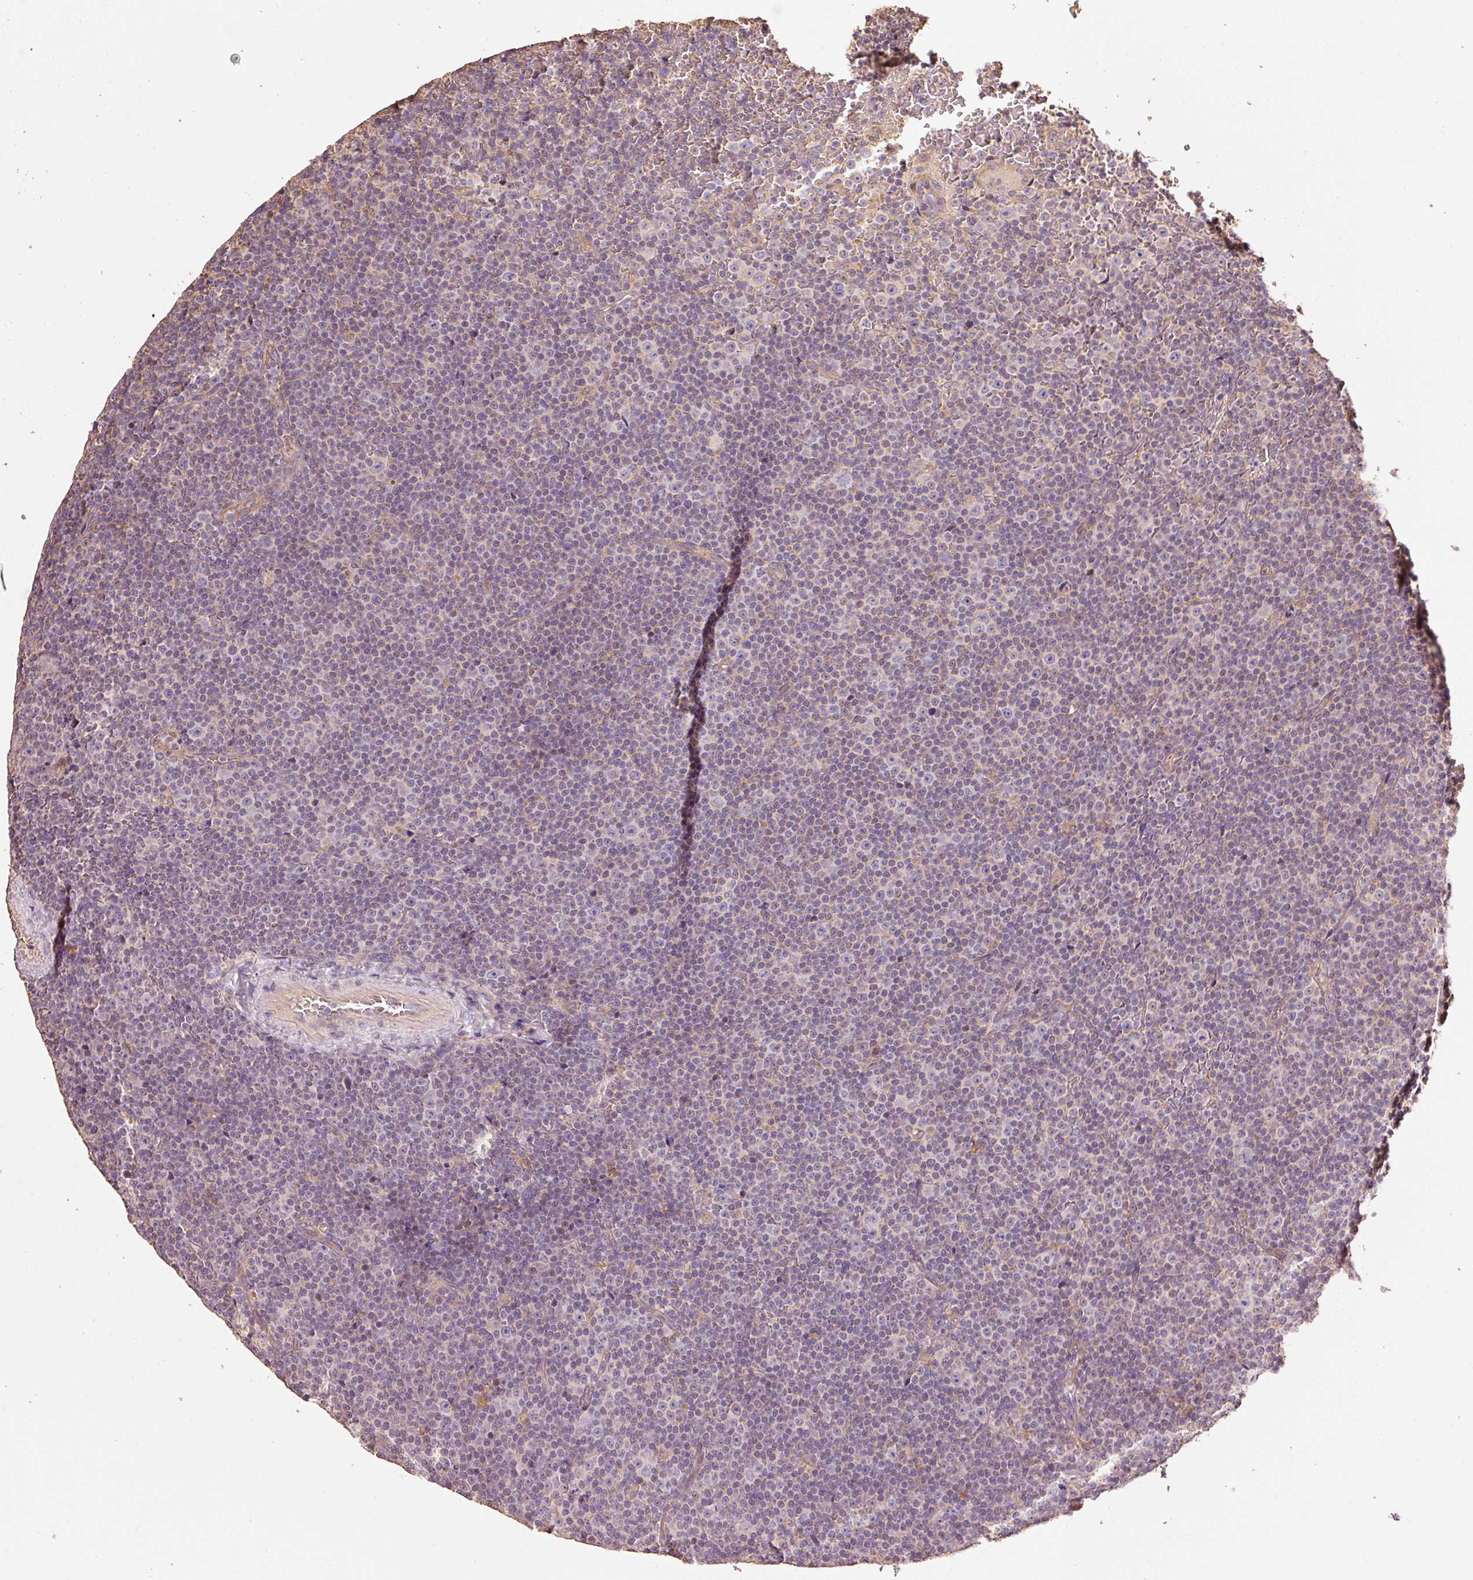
{"staining": {"intensity": "weak", "quantity": "25%-75%", "location": "cytoplasmic/membranous"}, "tissue": "lymphoma", "cell_type": "Tumor cells", "image_type": "cancer", "snomed": [{"axis": "morphology", "description": "Malignant lymphoma, non-Hodgkin's type, Low grade"}, {"axis": "topography", "description": "Lymph node"}], "caption": "Lymphoma tissue exhibits weak cytoplasmic/membranous expression in about 25%-75% of tumor cells, visualized by immunohistochemistry.", "gene": "EFHC1", "patient": {"sex": "female", "age": 67}}